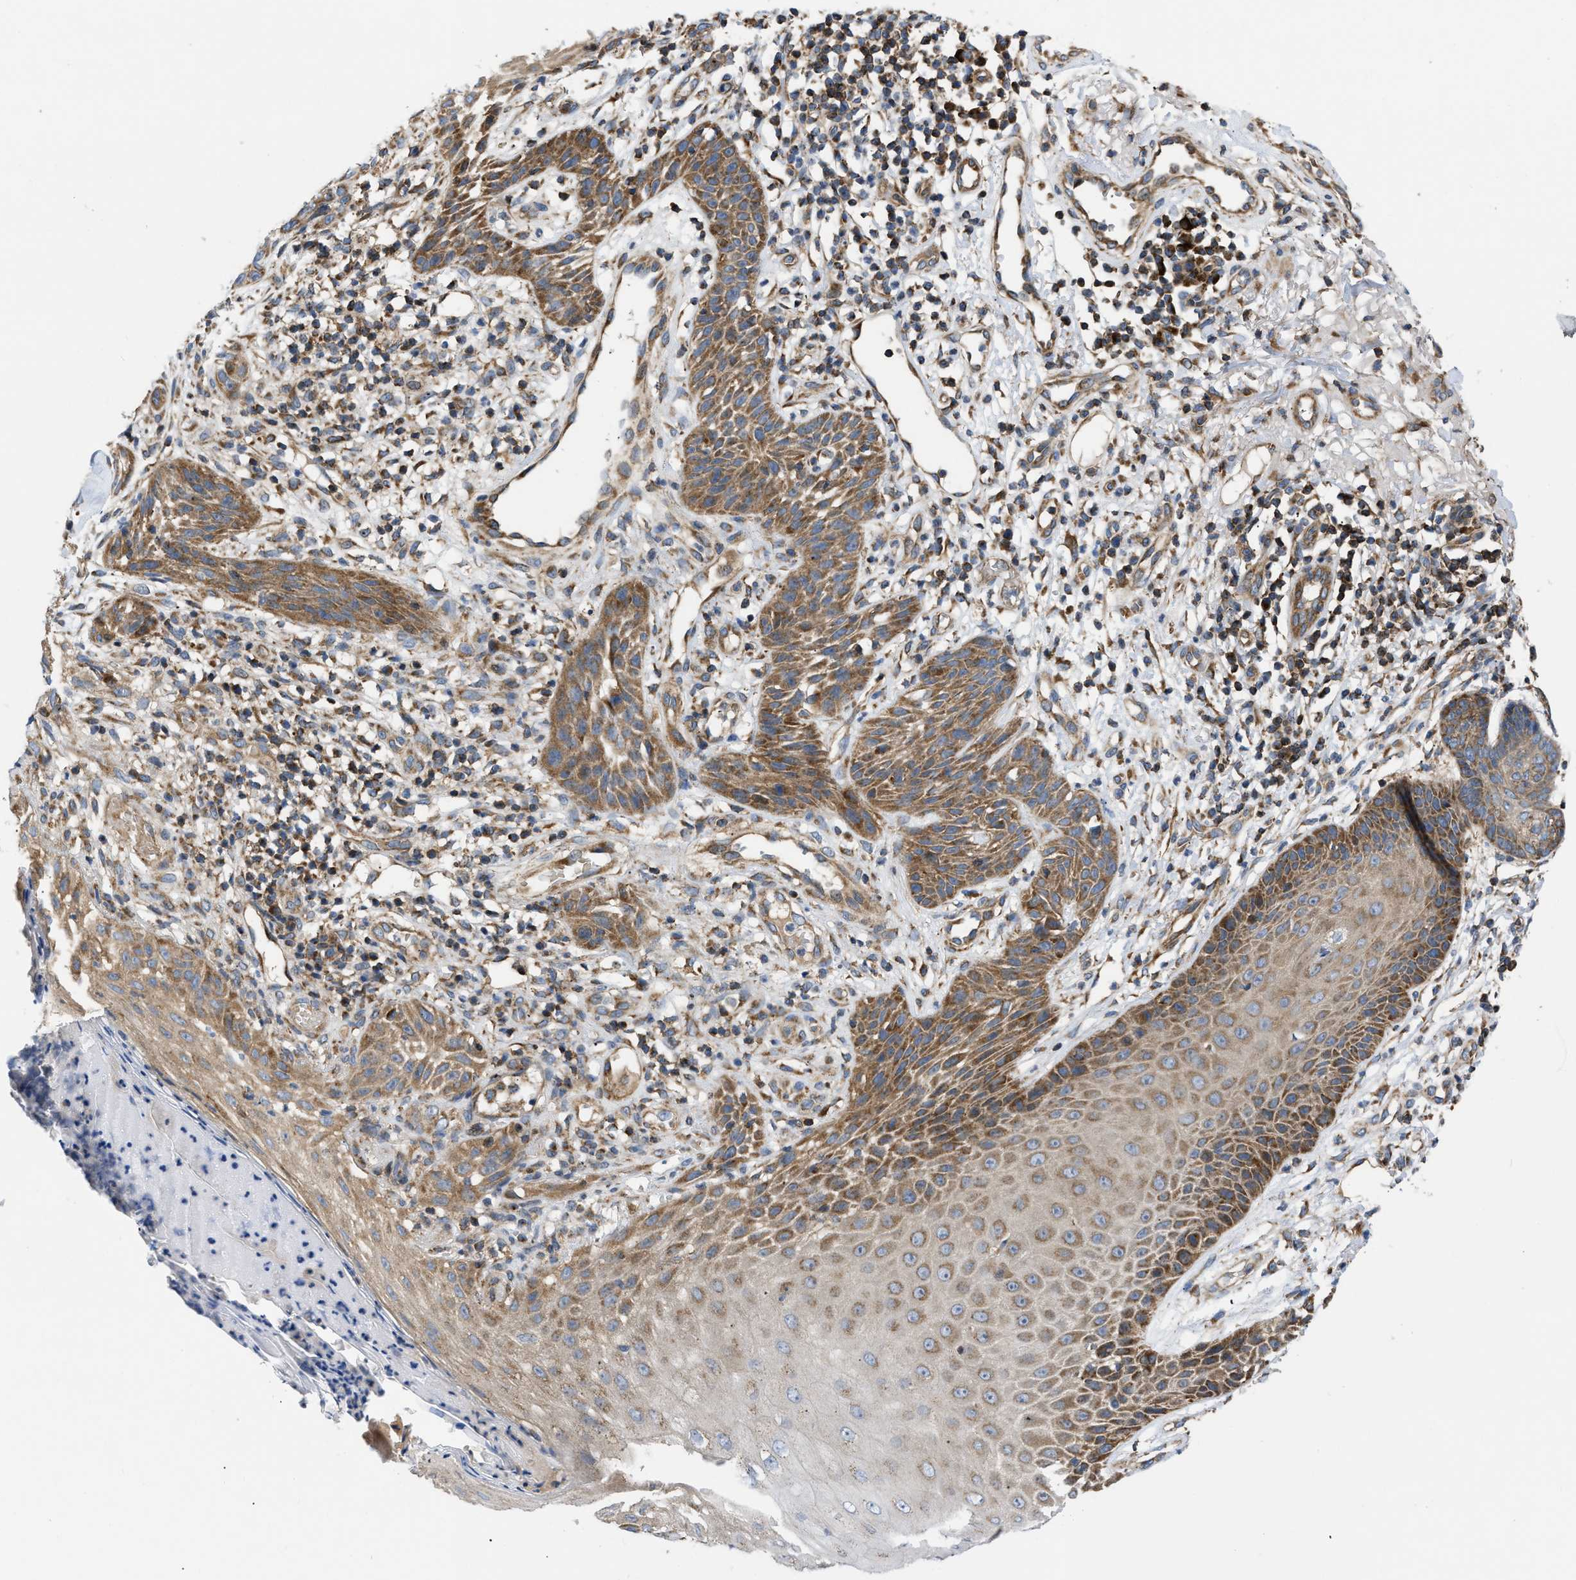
{"staining": {"intensity": "moderate", "quantity": ">75%", "location": "cytoplasmic/membranous"}, "tissue": "skin cancer", "cell_type": "Tumor cells", "image_type": "cancer", "snomed": [{"axis": "morphology", "description": "Normal tissue, NOS"}, {"axis": "morphology", "description": "Basal cell carcinoma"}, {"axis": "topography", "description": "Skin"}], "caption": "The micrograph reveals staining of skin cancer, revealing moderate cytoplasmic/membranous protein staining (brown color) within tumor cells. The staining was performed using DAB (3,3'-diaminobenzidine) to visualize the protein expression in brown, while the nuclei were stained in blue with hematoxylin (Magnification: 20x).", "gene": "OPTN", "patient": {"sex": "male", "age": 79}}